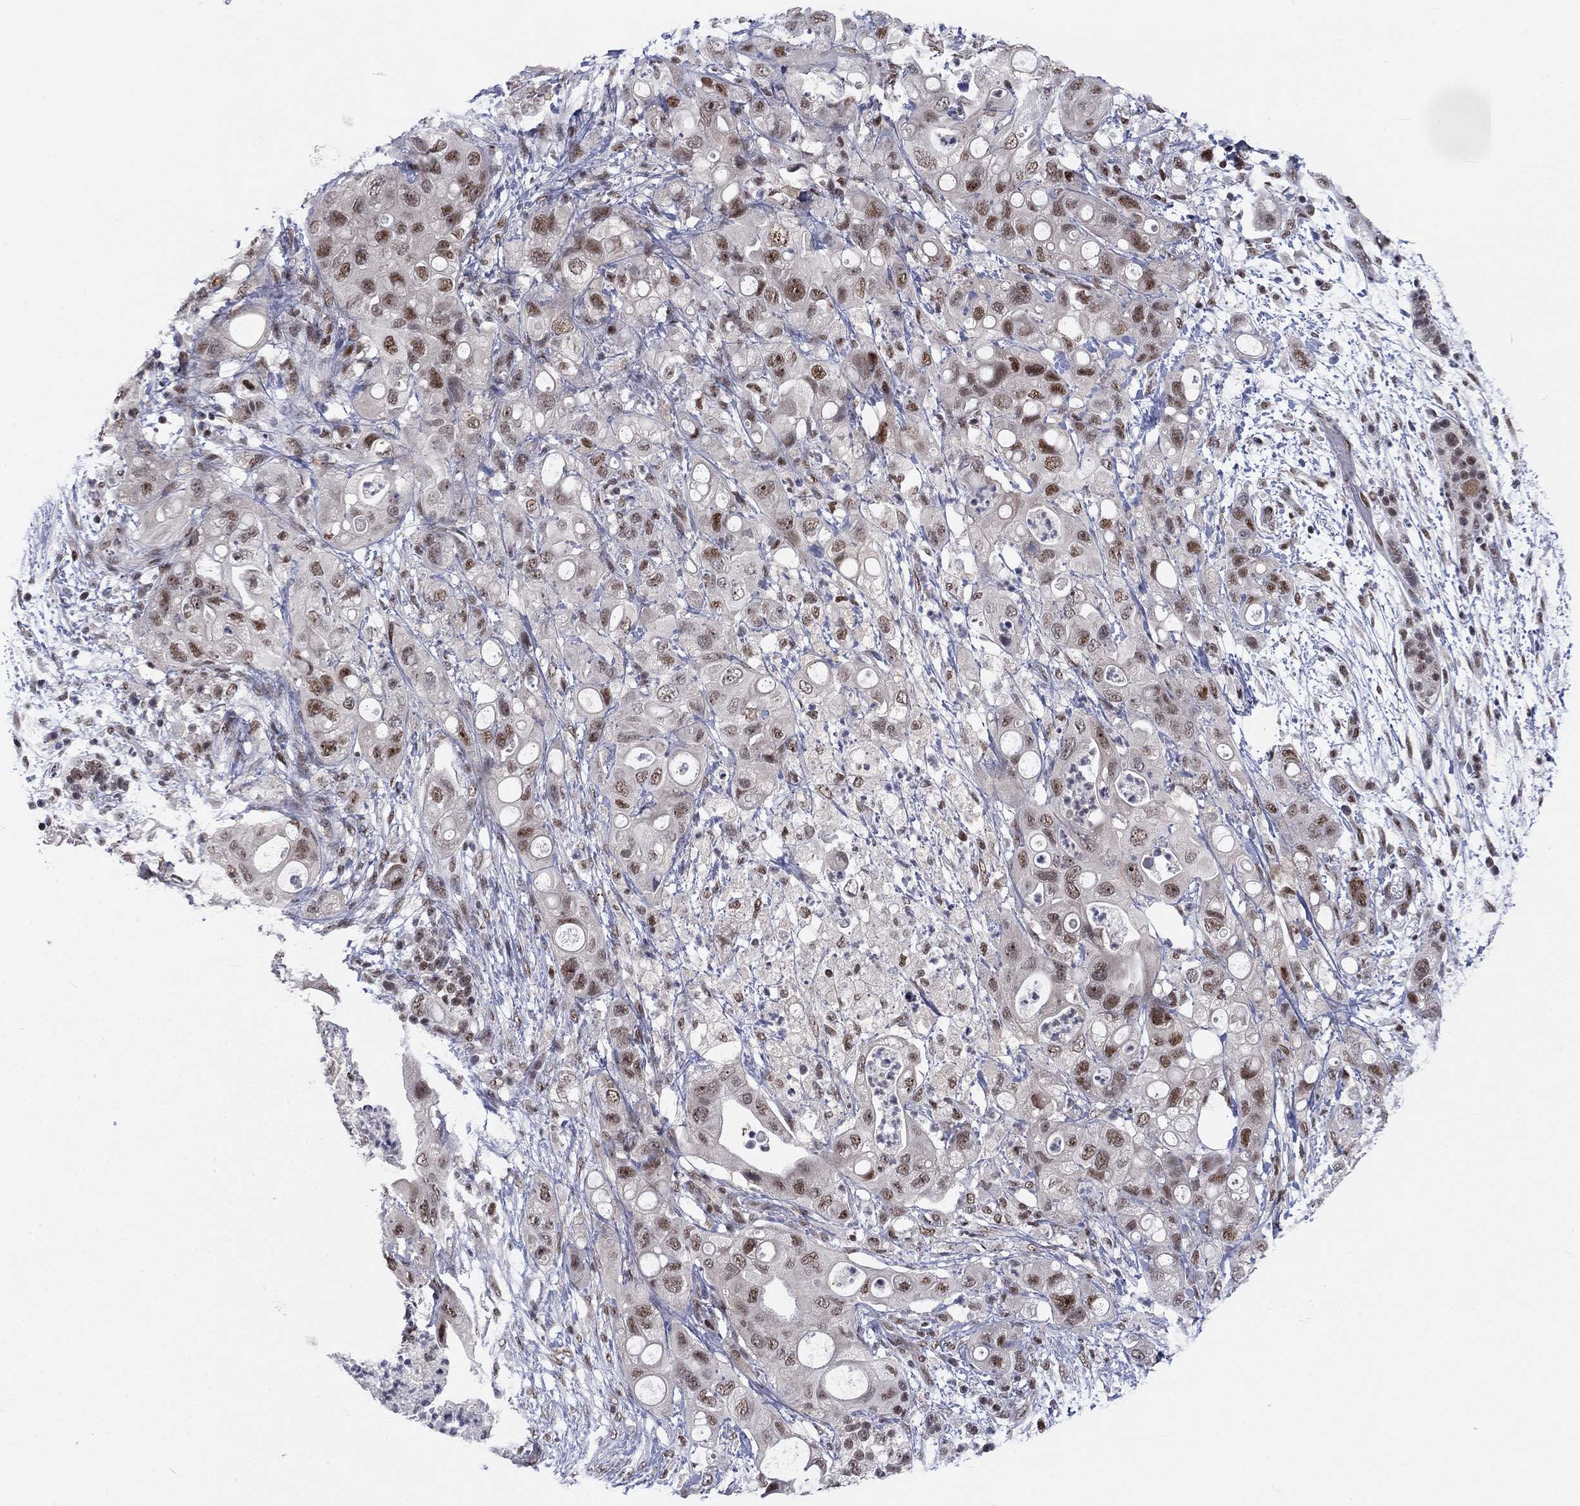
{"staining": {"intensity": "moderate", "quantity": ">75%", "location": "nuclear"}, "tissue": "pancreatic cancer", "cell_type": "Tumor cells", "image_type": "cancer", "snomed": [{"axis": "morphology", "description": "Adenocarcinoma, NOS"}, {"axis": "topography", "description": "Pancreas"}], "caption": "Protein expression analysis of human adenocarcinoma (pancreatic) reveals moderate nuclear expression in about >75% of tumor cells.", "gene": "FYTTD1", "patient": {"sex": "female", "age": 72}}